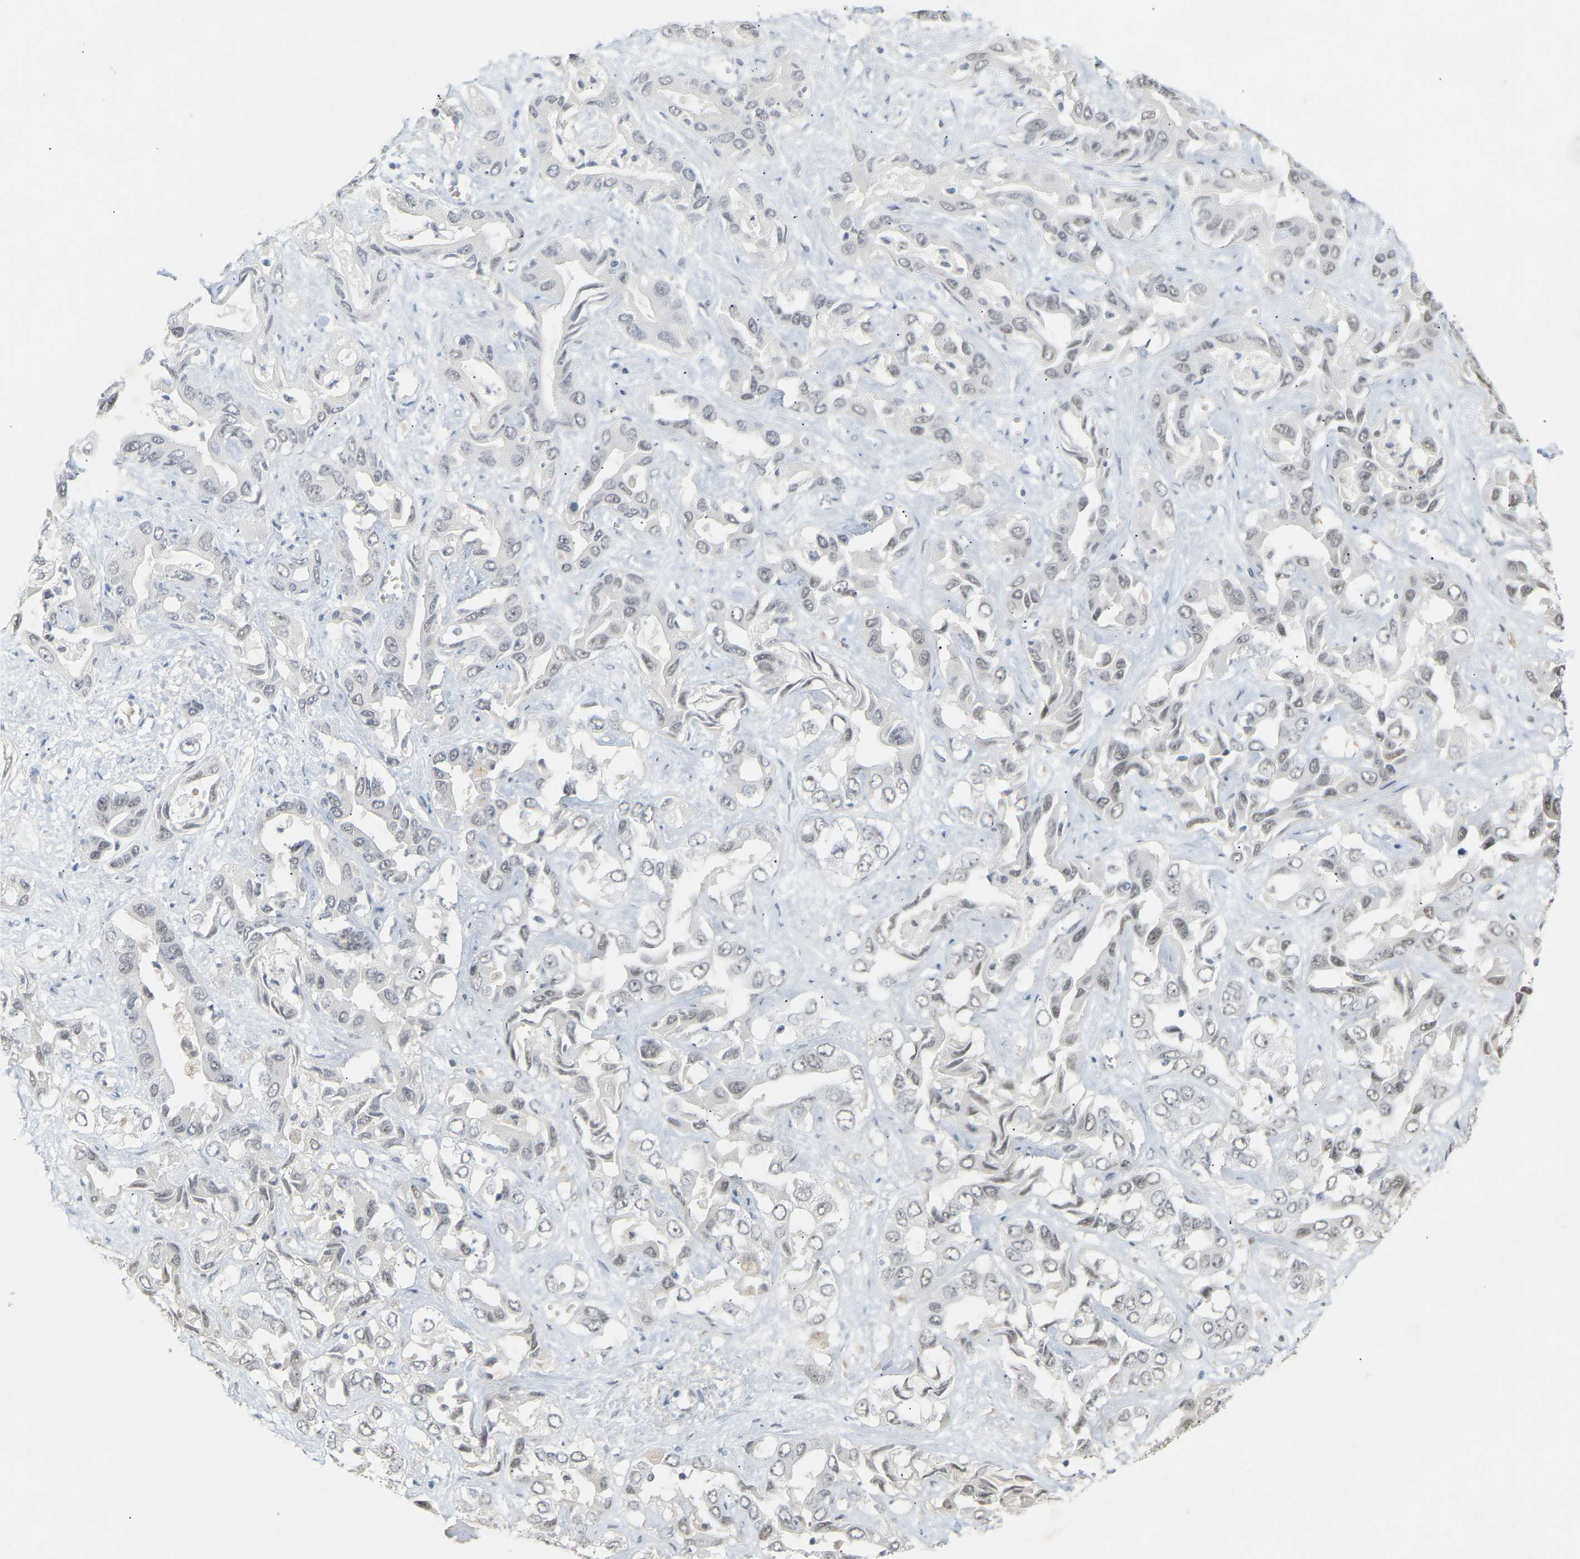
{"staining": {"intensity": "weak", "quantity": "<25%", "location": "nuclear"}, "tissue": "liver cancer", "cell_type": "Tumor cells", "image_type": "cancer", "snomed": [{"axis": "morphology", "description": "Cholangiocarcinoma"}, {"axis": "topography", "description": "Liver"}], "caption": "Human liver cholangiocarcinoma stained for a protein using immunohistochemistry (IHC) demonstrates no staining in tumor cells.", "gene": "NELFB", "patient": {"sex": "female", "age": 52}}